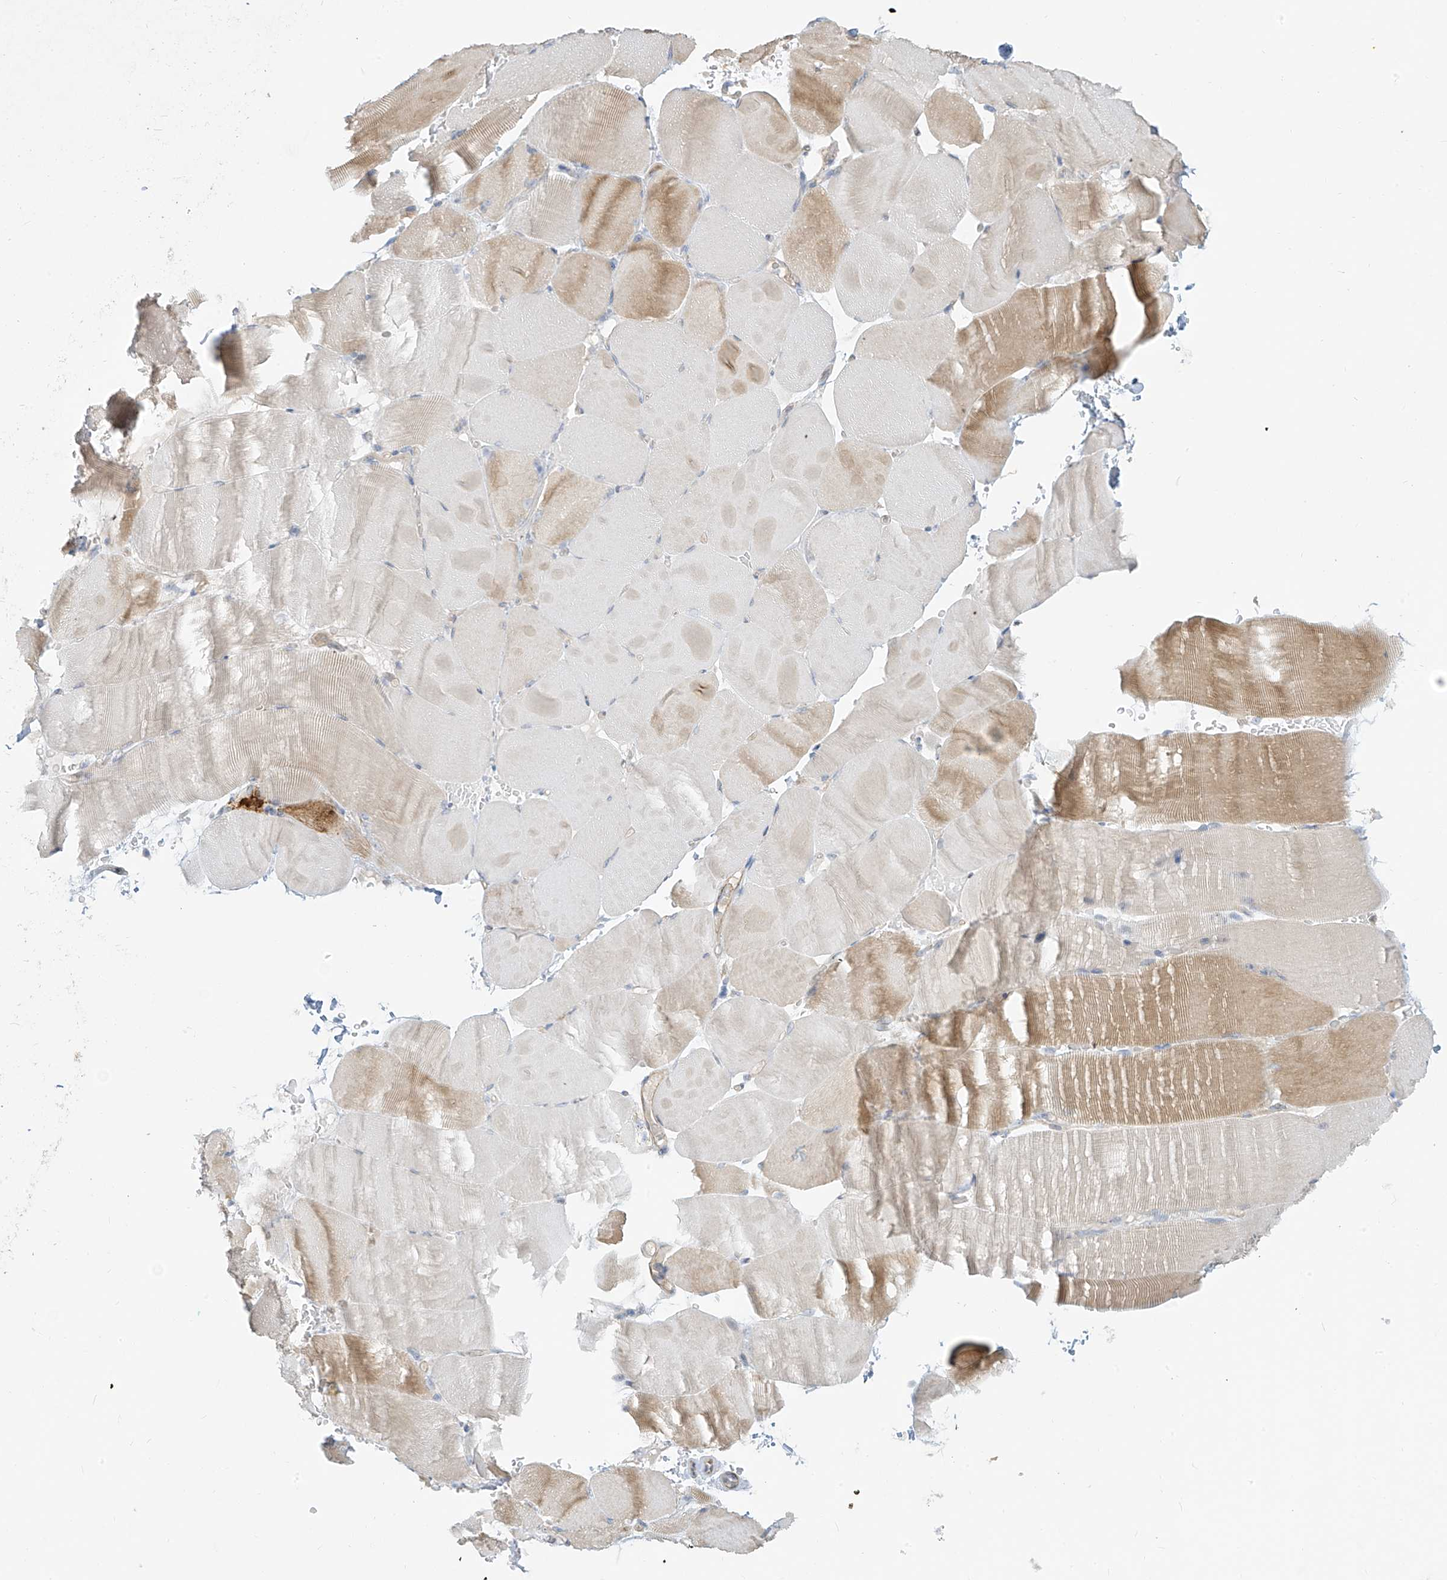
{"staining": {"intensity": "moderate", "quantity": "<25%", "location": "cytoplasmic/membranous"}, "tissue": "skeletal muscle", "cell_type": "Myocytes", "image_type": "normal", "snomed": [{"axis": "morphology", "description": "Normal tissue, NOS"}, {"axis": "topography", "description": "Skeletal muscle"}, {"axis": "topography", "description": "Parathyroid gland"}], "caption": "Myocytes demonstrate moderate cytoplasmic/membranous staining in about <25% of cells in normal skeletal muscle. Nuclei are stained in blue.", "gene": "C2orf42", "patient": {"sex": "female", "age": 37}}